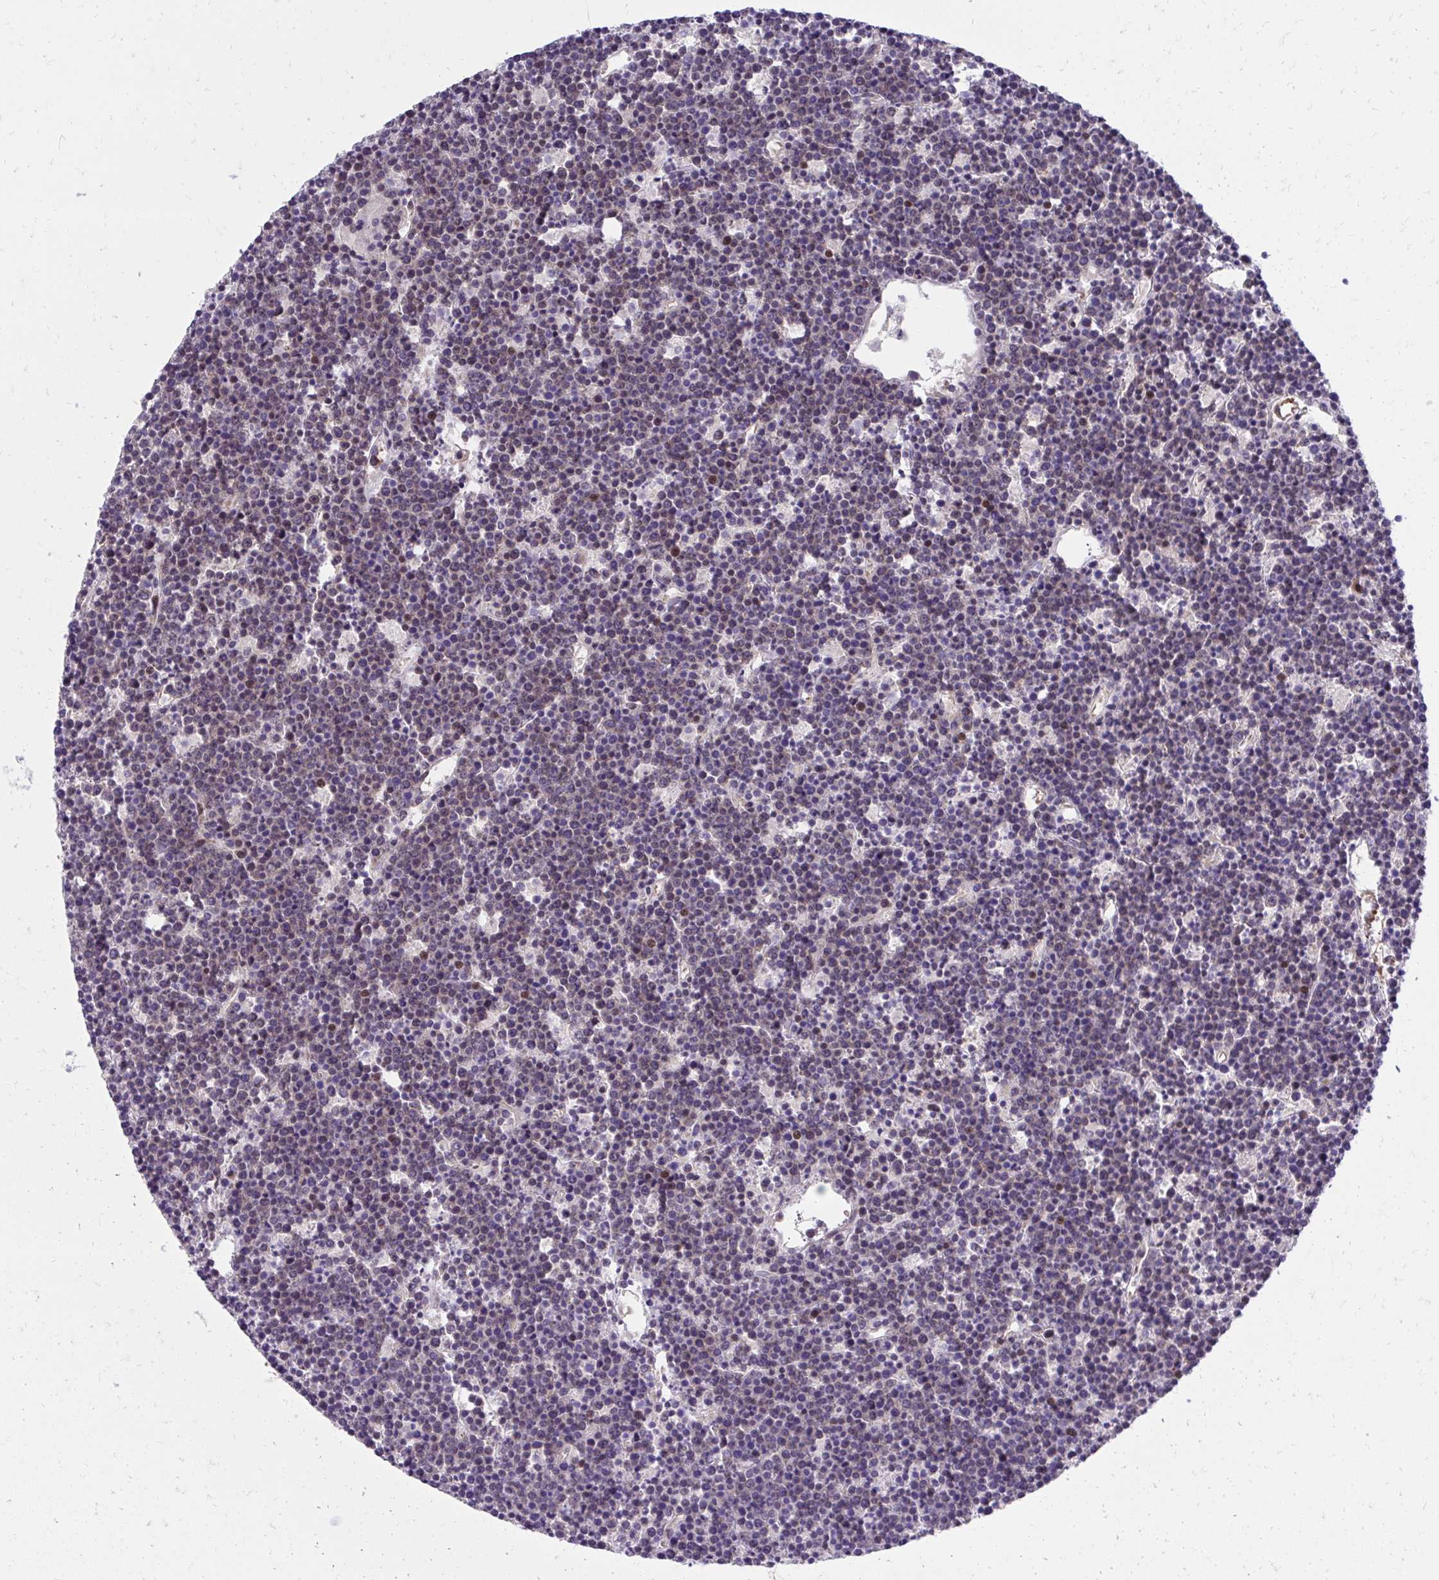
{"staining": {"intensity": "moderate", "quantity": "<25%", "location": "nuclear"}, "tissue": "lymphoma", "cell_type": "Tumor cells", "image_type": "cancer", "snomed": [{"axis": "morphology", "description": "Malignant lymphoma, non-Hodgkin's type, High grade"}, {"axis": "topography", "description": "Ovary"}], "caption": "The histopathology image demonstrates a brown stain indicating the presence of a protein in the nuclear of tumor cells in high-grade malignant lymphoma, non-Hodgkin's type. The staining was performed using DAB to visualize the protein expression in brown, while the nuclei were stained in blue with hematoxylin (Magnification: 20x).", "gene": "HOXA4", "patient": {"sex": "female", "age": 56}}